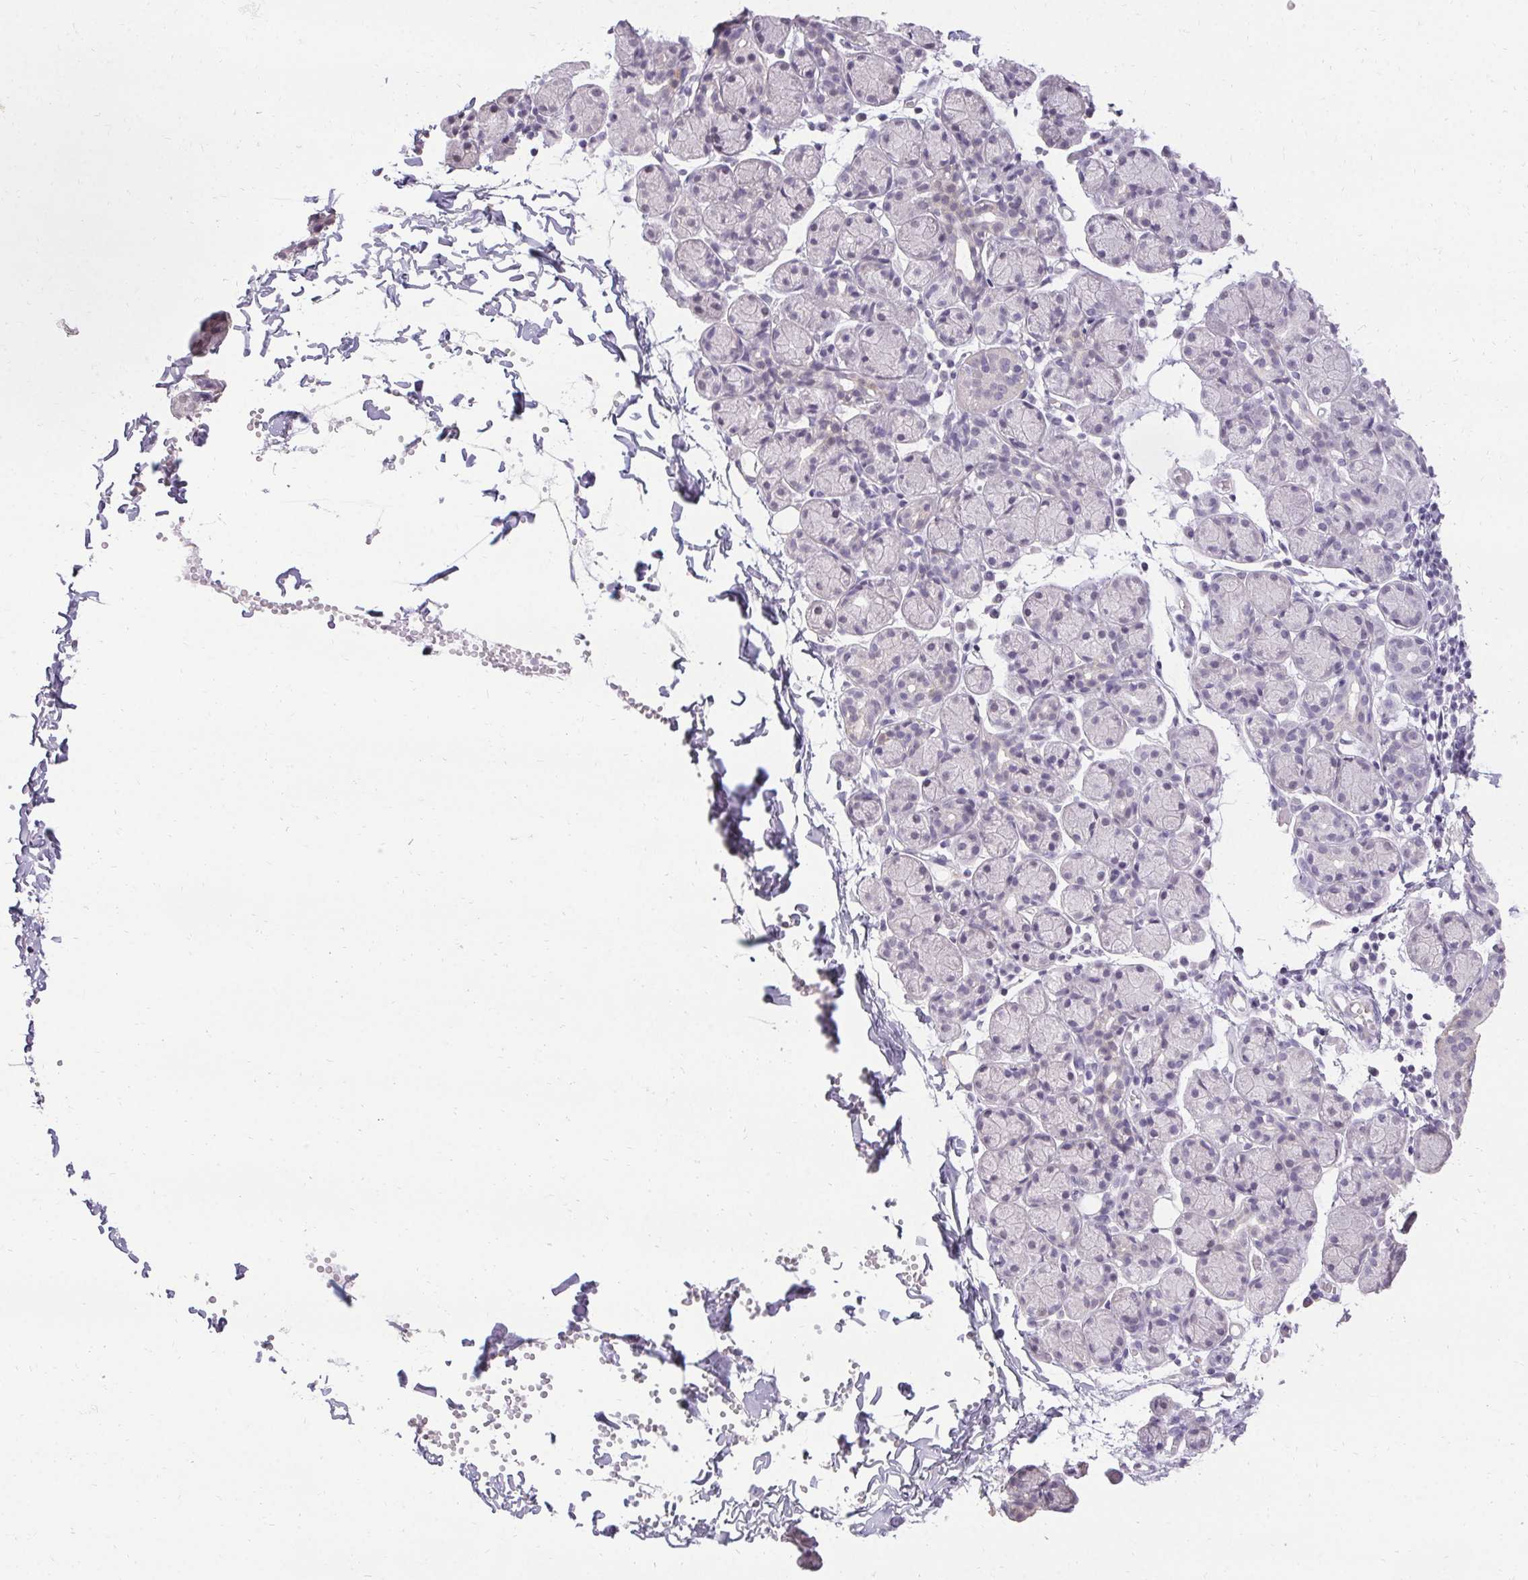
{"staining": {"intensity": "negative", "quantity": "none", "location": "none"}, "tissue": "salivary gland", "cell_type": "Glandular cells", "image_type": "normal", "snomed": [{"axis": "morphology", "description": "Normal tissue, NOS"}, {"axis": "morphology", "description": "Inflammation, NOS"}, {"axis": "topography", "description": "Lymph node"}, {"axis": "topography", "description": "Salivary gland"}], "caption": "DAB (3,3'-diaminobenzidine) immunohistochemical staining of unremarkable salivary gland demonstrates no significant expression in glandular cells.", "gene": "PMEL", "patient": {"sex": "male", "age": 3}}